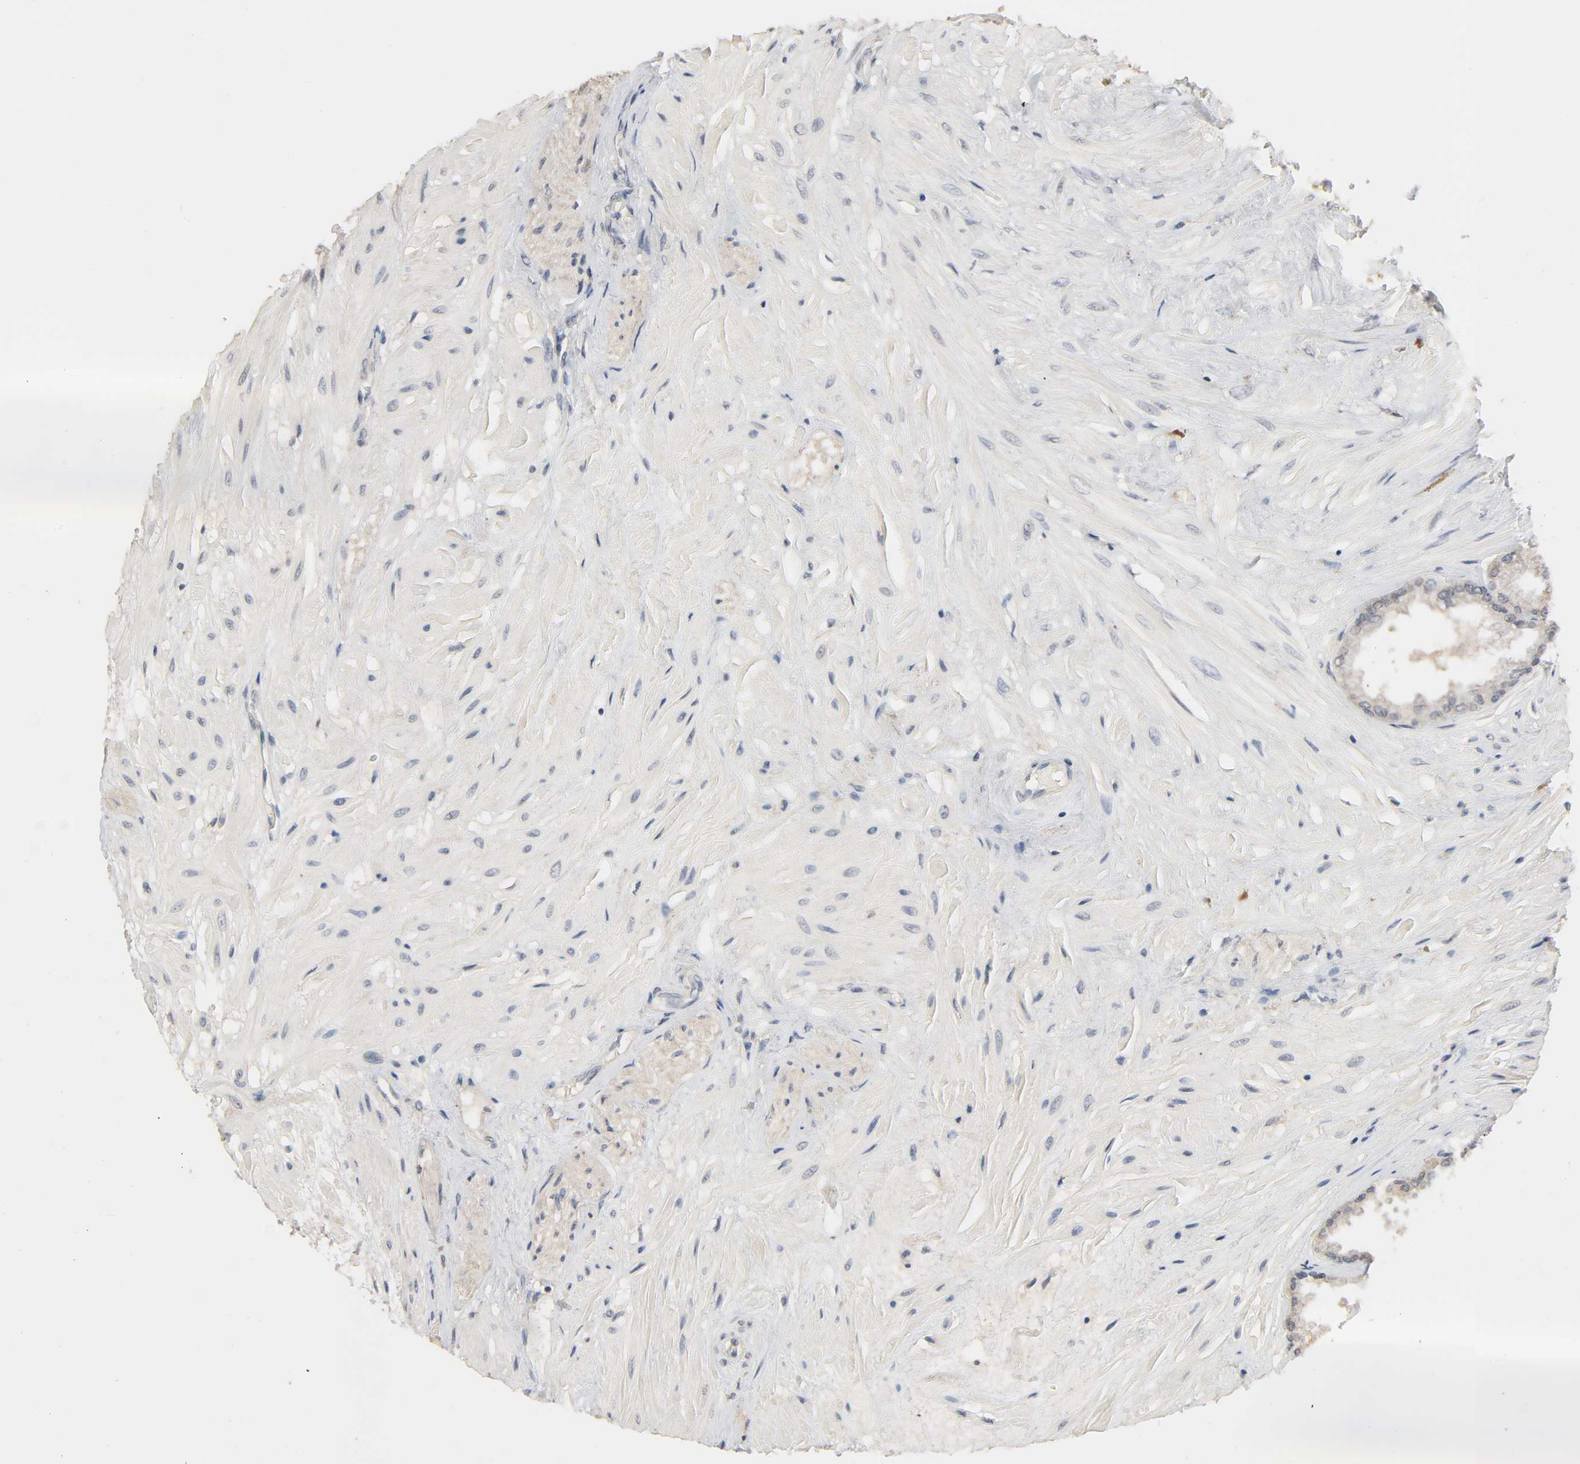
{"staining": {"intensity": "weak", "quantity": "<25%", "location": "cytoplasmic/membranous"}, "tissue": "seminal vesicle", "cell_type": "Glandular cells", "image_type": "normal", "snomed": [{"axis": "morphology", "description": "Normal tissue, NOS"}, {"axis": "topography", "description": "Seminal veicle"}], "caption": "Photomicrograph shows no protein expression in glandular cells of unremarkable seminal vesicle.", "gene": "MAGEA8", "patient": {"sex": "male", "age": 46}}